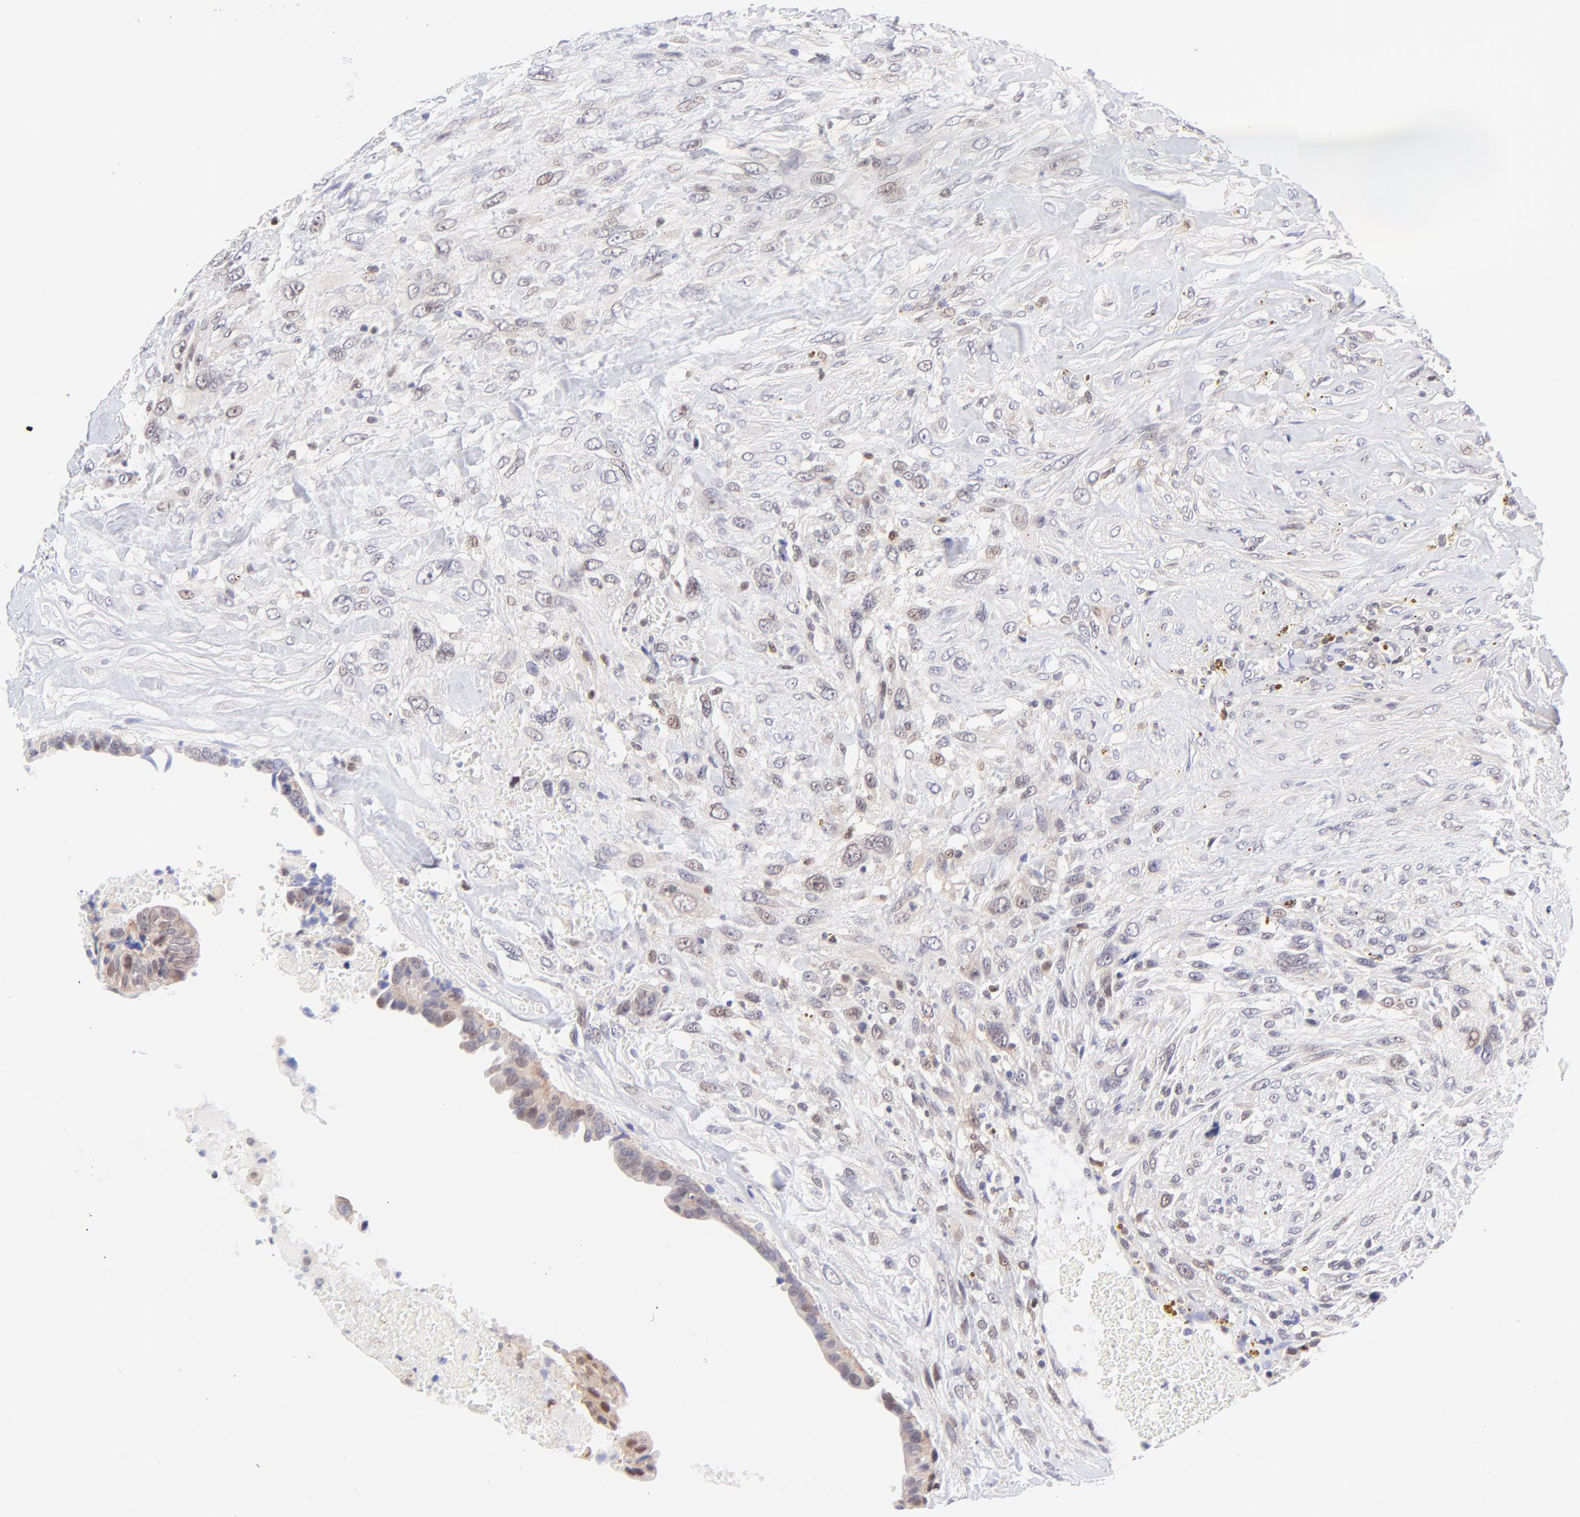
{"staining": {"intensity": "weak", "quantity": "<25%", "location": "nuclear"}, "tissue": "breast cancer", "cell_type": "Tumor cells", "image_type": "cancer", "snomed": [{"axis": "morphology", "description": "Neoplasm, malignant, NOS"}, {"axis": "topography", "description": "Breast"}], "caption": "High power microscopy photomicrograph of an immunohistochemistry (IHC) histopathology image of breast cancer, revealing no significant staining in tumor cells. (DAB IHC, high magnification).", "gene": "PBDC1", "patient": {"sex": "female", "age": 50}}